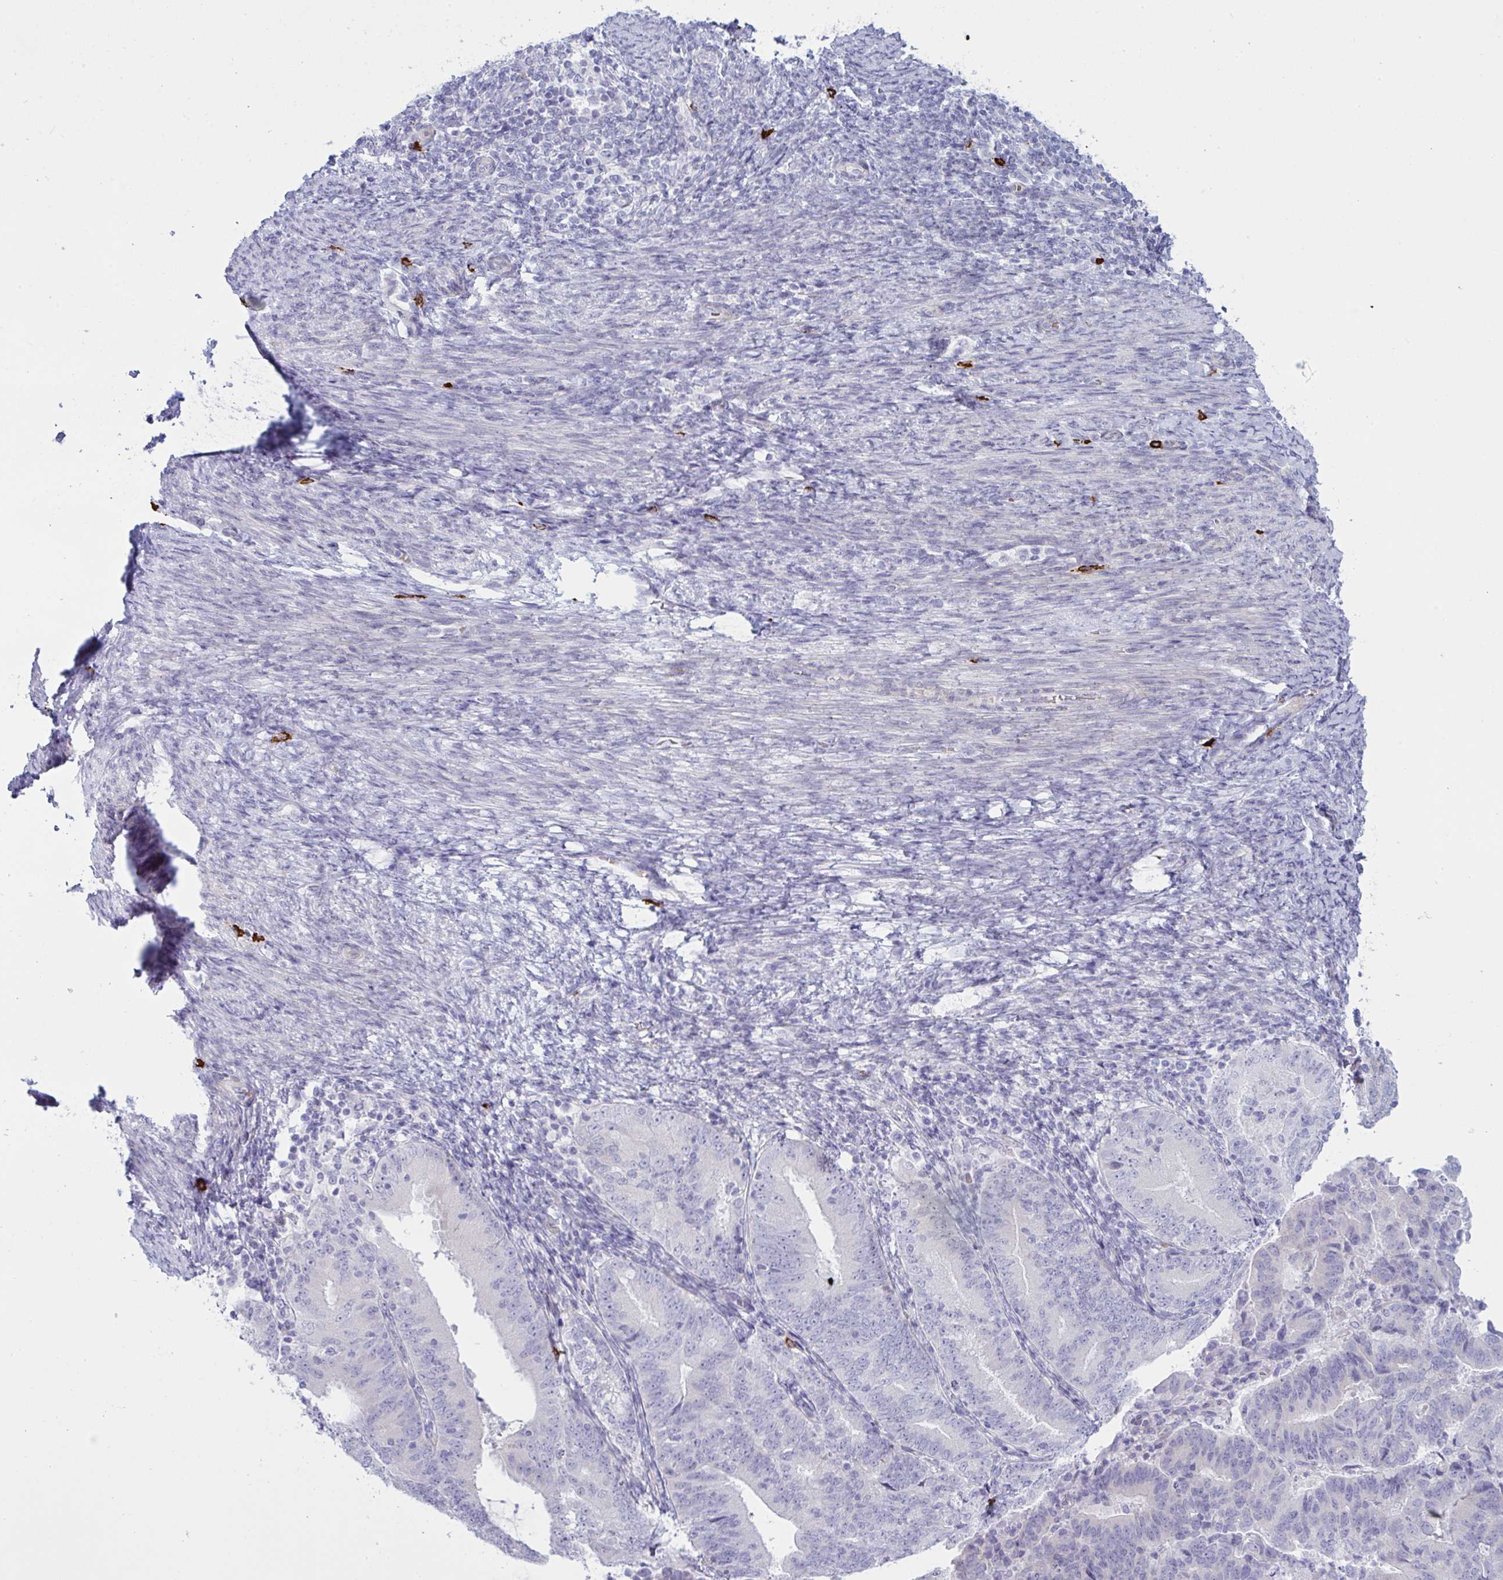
{"staining": {"intensity": "negative", "quantity": "none", "location": "none"}, "tissue": "endometrial cancer", "cell_type": "Tumor cells", "image_type": "cancer", "snomed": [{"axis": "morphology", "description": "Adenocarcinoma, NOS"}, {"axis": "topography", "description": "Endometrium"}], "caption": "An IHC photomicrograph of endometrial adenocarcinoma is shown. There is no staining in tumor cells of endometrial adenocarcinoma.", "gene": "ZNF684", "patient": {"sex": "female", "age": 70}}